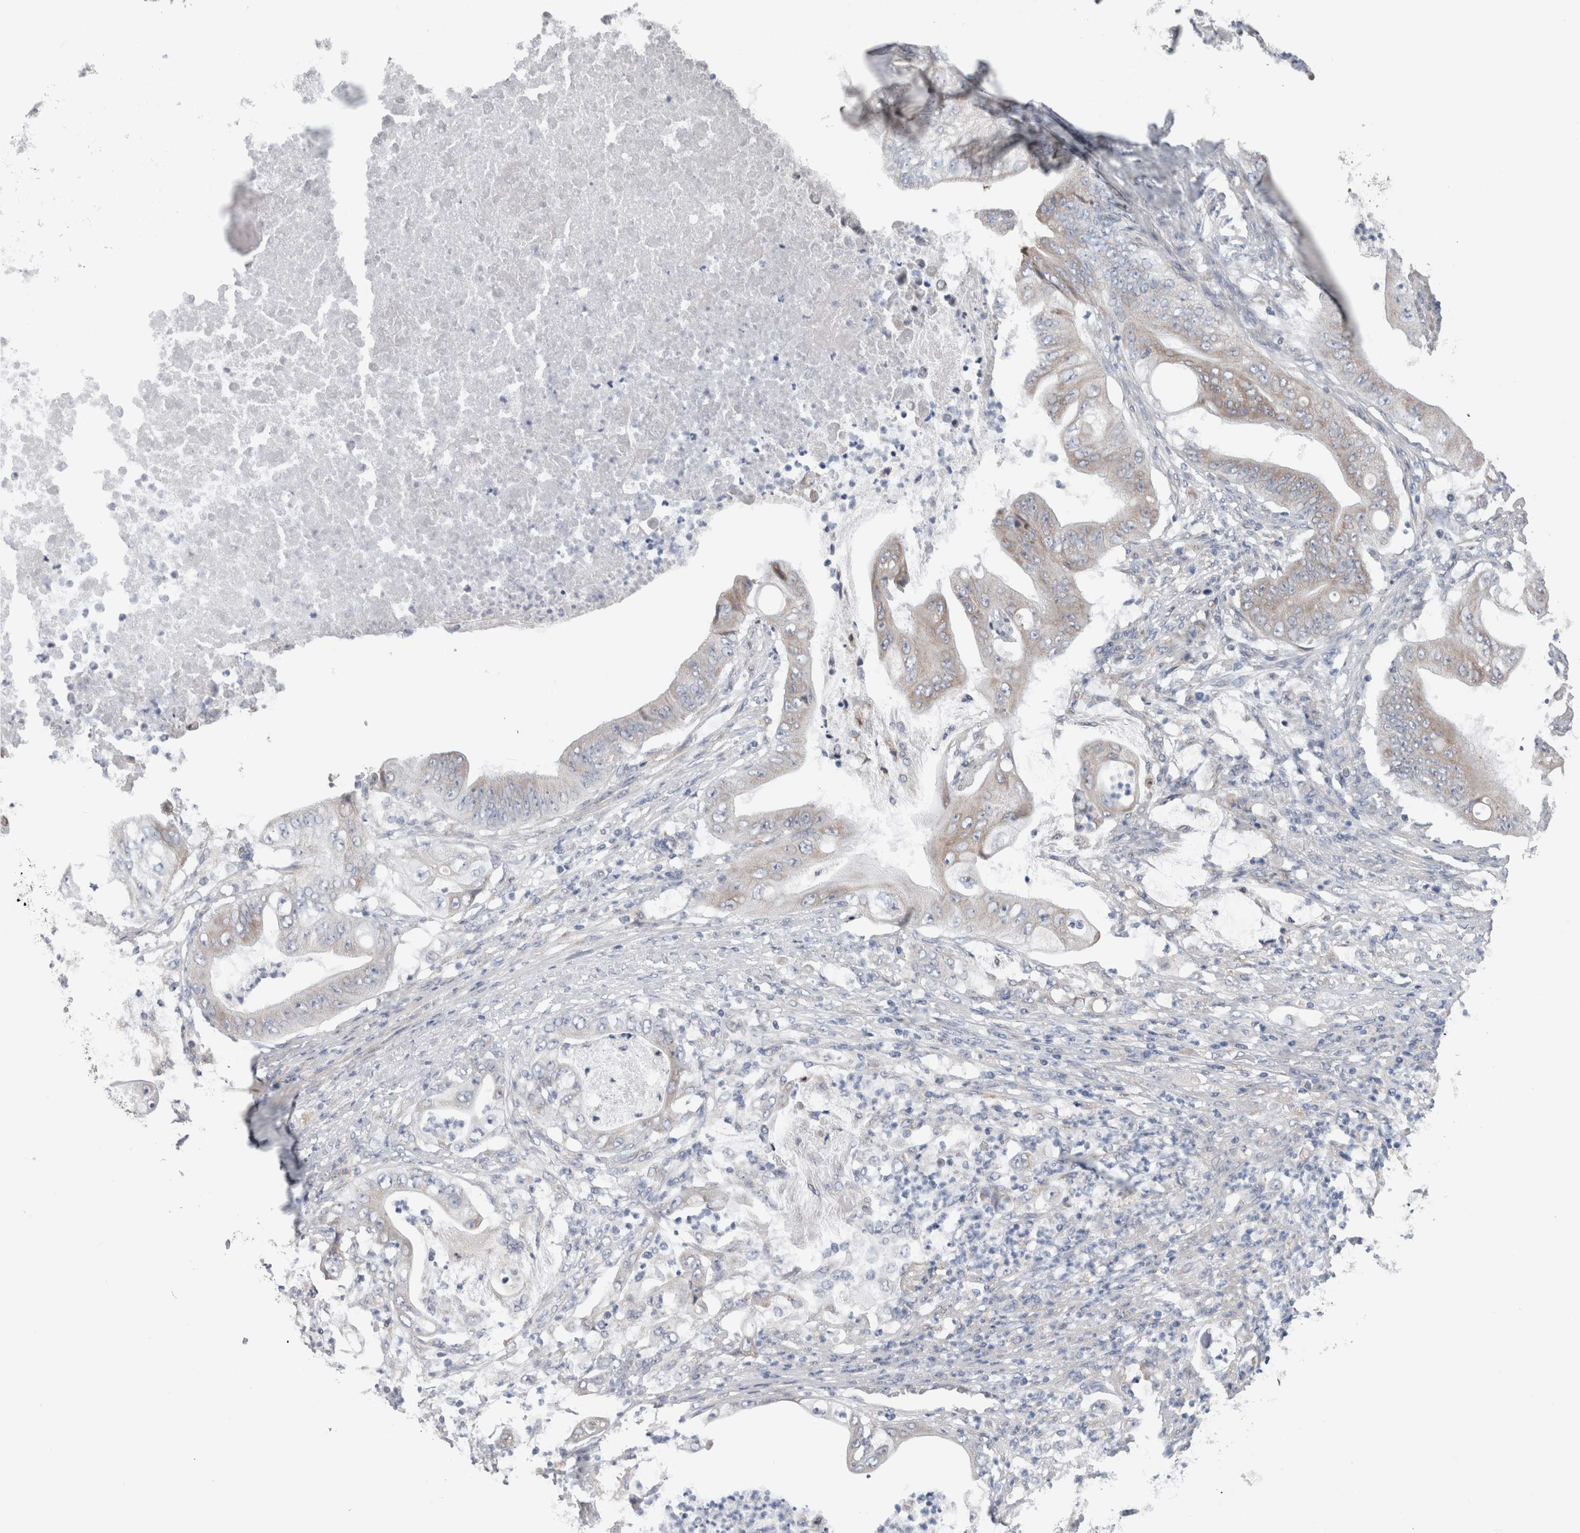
{"staining": {"intensity": "weak", "quantity": "<25%", "location": "cytoplasmic/membranous"}, "tissue": "stomach cancer", "cell_type": "Tumor cells", "image_type": "cancer", "snomed": [{"axis": "morphology", "description": "Adenocarcinoma, NOS"}, {"axis": "topography", "description": "Stomach"}], "caption": "High magnification brightfield microscopy of stomach cancer (adenocarcinoma) stained with DAB (3,3'-diaminobenzidine) (brown) and counterstained with hematoxylin (blue): tumor cells show no significant expression. (DAB IHC visualized using brightfield microscopy, high magnification).", "gene": "GDAP1", "patient": {"sex": "female", "age": 73}}